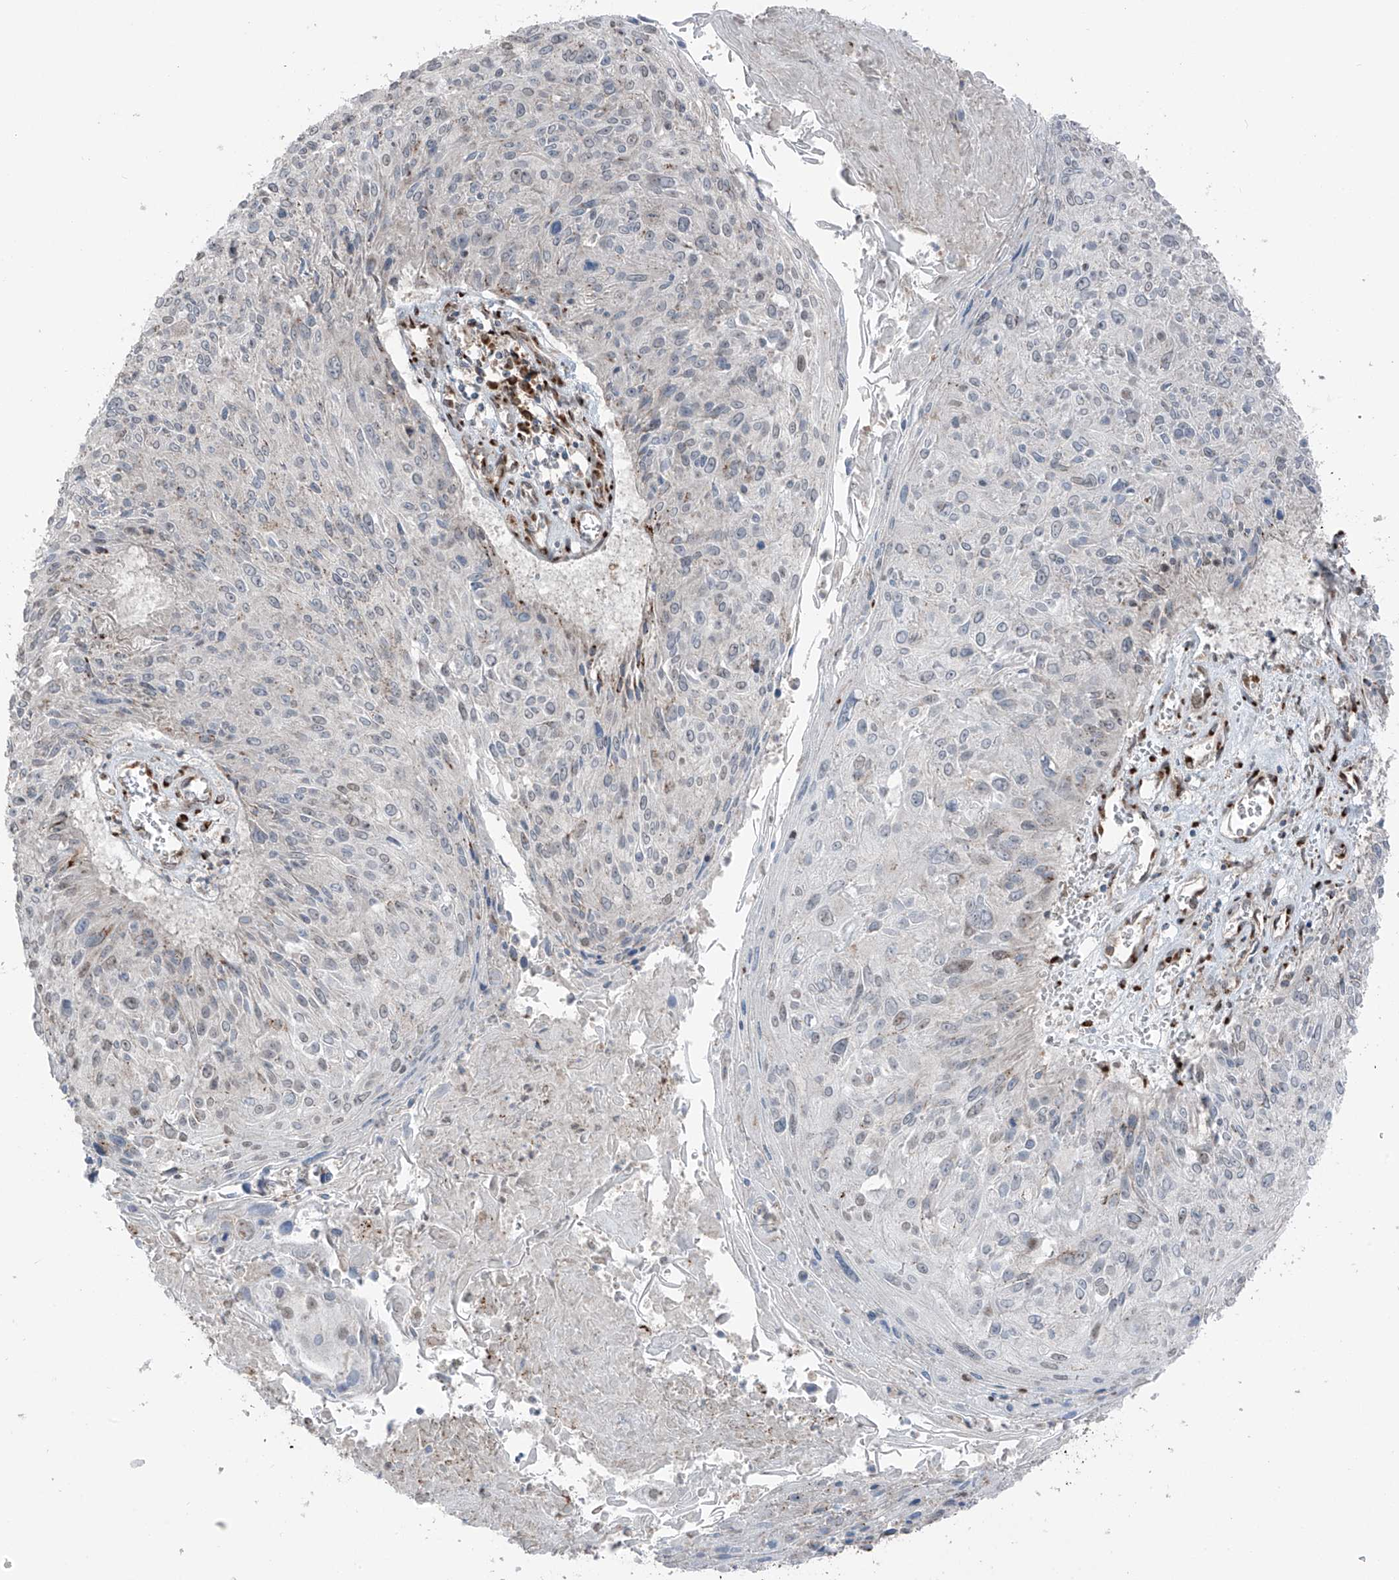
{"staining": {"intensity": "moderate", "quantity": "<25%", "location": "cytoplasmic/membranous"}, "tissue": "cervical cancer", "cell_type": "Tumor cells", "image_type": "cancer", "snomed": [{"axis": "morphology", "description": "Squamous cell carcinoma, NOS"}, {"axis": "topography", "description": "Cervix"}], "caption": "Immunohistochemical staining of squamous cell carcinoma (cervical) exhibits moderate cytoplasmic/membranous protein expression in about <25% of tumor cells.", "gene": "ERLEC1", "patient": {"sex": "female", "age": 51}}